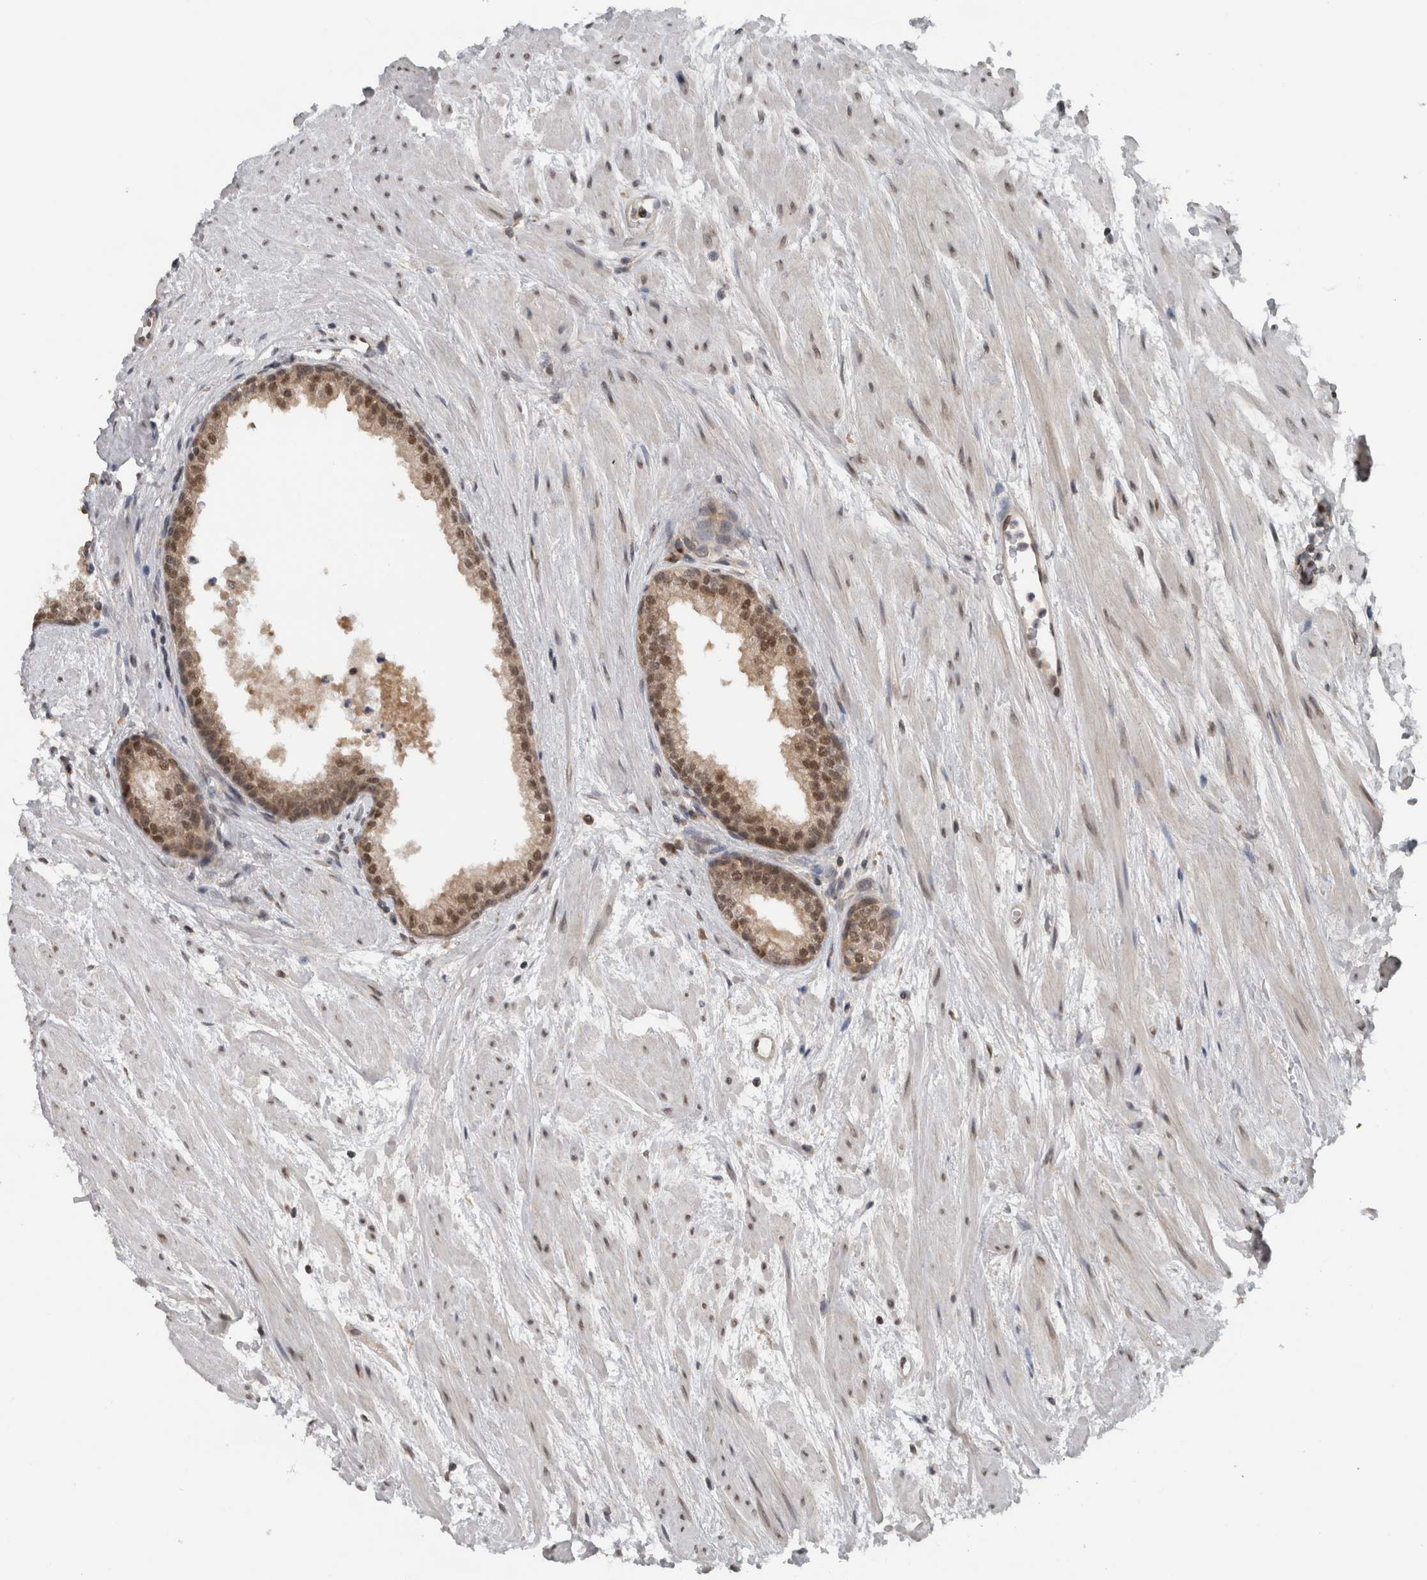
{"staining": {"intensity": "moderate", "quantity": ">75%", "location": "cytoplasmic/membranous,nuclear"}, "tissue": "prostate cancer", "cell_type": "Tumor cells", "image_type": "cancer", "snomed": [{"axis": "morphology", "description": "Adenocarcinoma, High grade"}, {"axis": "topography", "description": "Prostate"}], "caption": "This photomicrograph exhibits immunohistochemistry (IHC) staining of human prostate cancer, with medium moderate cytoplasmic/membranous and nuclear staining in approximately >75% of tumor cells.", "gene": "SPAG7", "patient": {"sex": "male", "age": 55}}